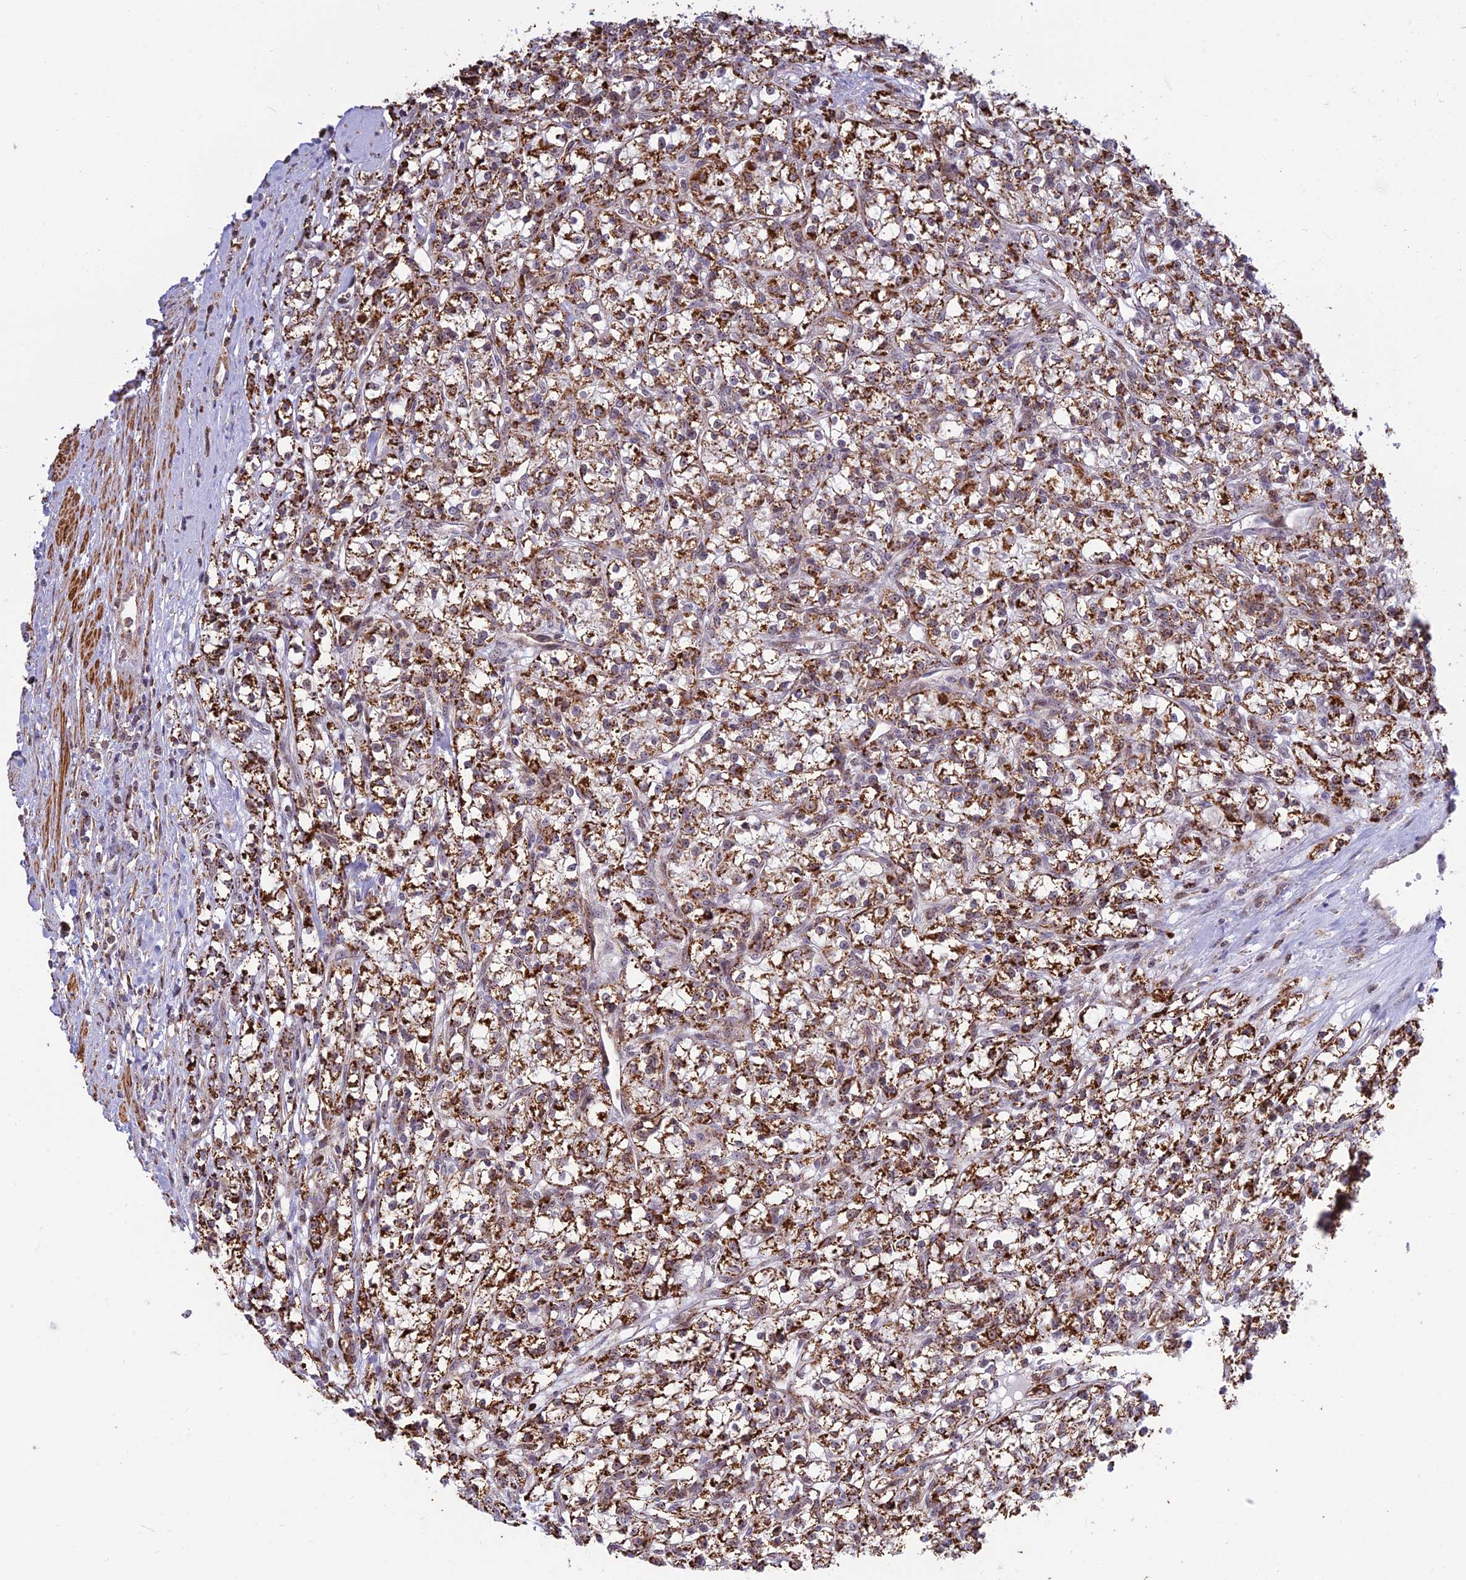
{"staining": {"intensity": "strong", "quantity": ">75%", "location": "cytoplasmic/membranous"}, "tissue": "renal cancer", "cell_type": "Tumor cells", "image_type": "cancer", "snomed": [{"axis": "morphology", "description": "Adenocarcinoma, NOS"}, {"axis": "topography", "description": "Kidney"}], "caption": "A histopathology image of human renal cancer stained for a protein reveals strong cytoplasmic/membranous brown staining in tumor cells.", "gene": "POLR1G", "patient": {"sex": "female", "age": 59}}